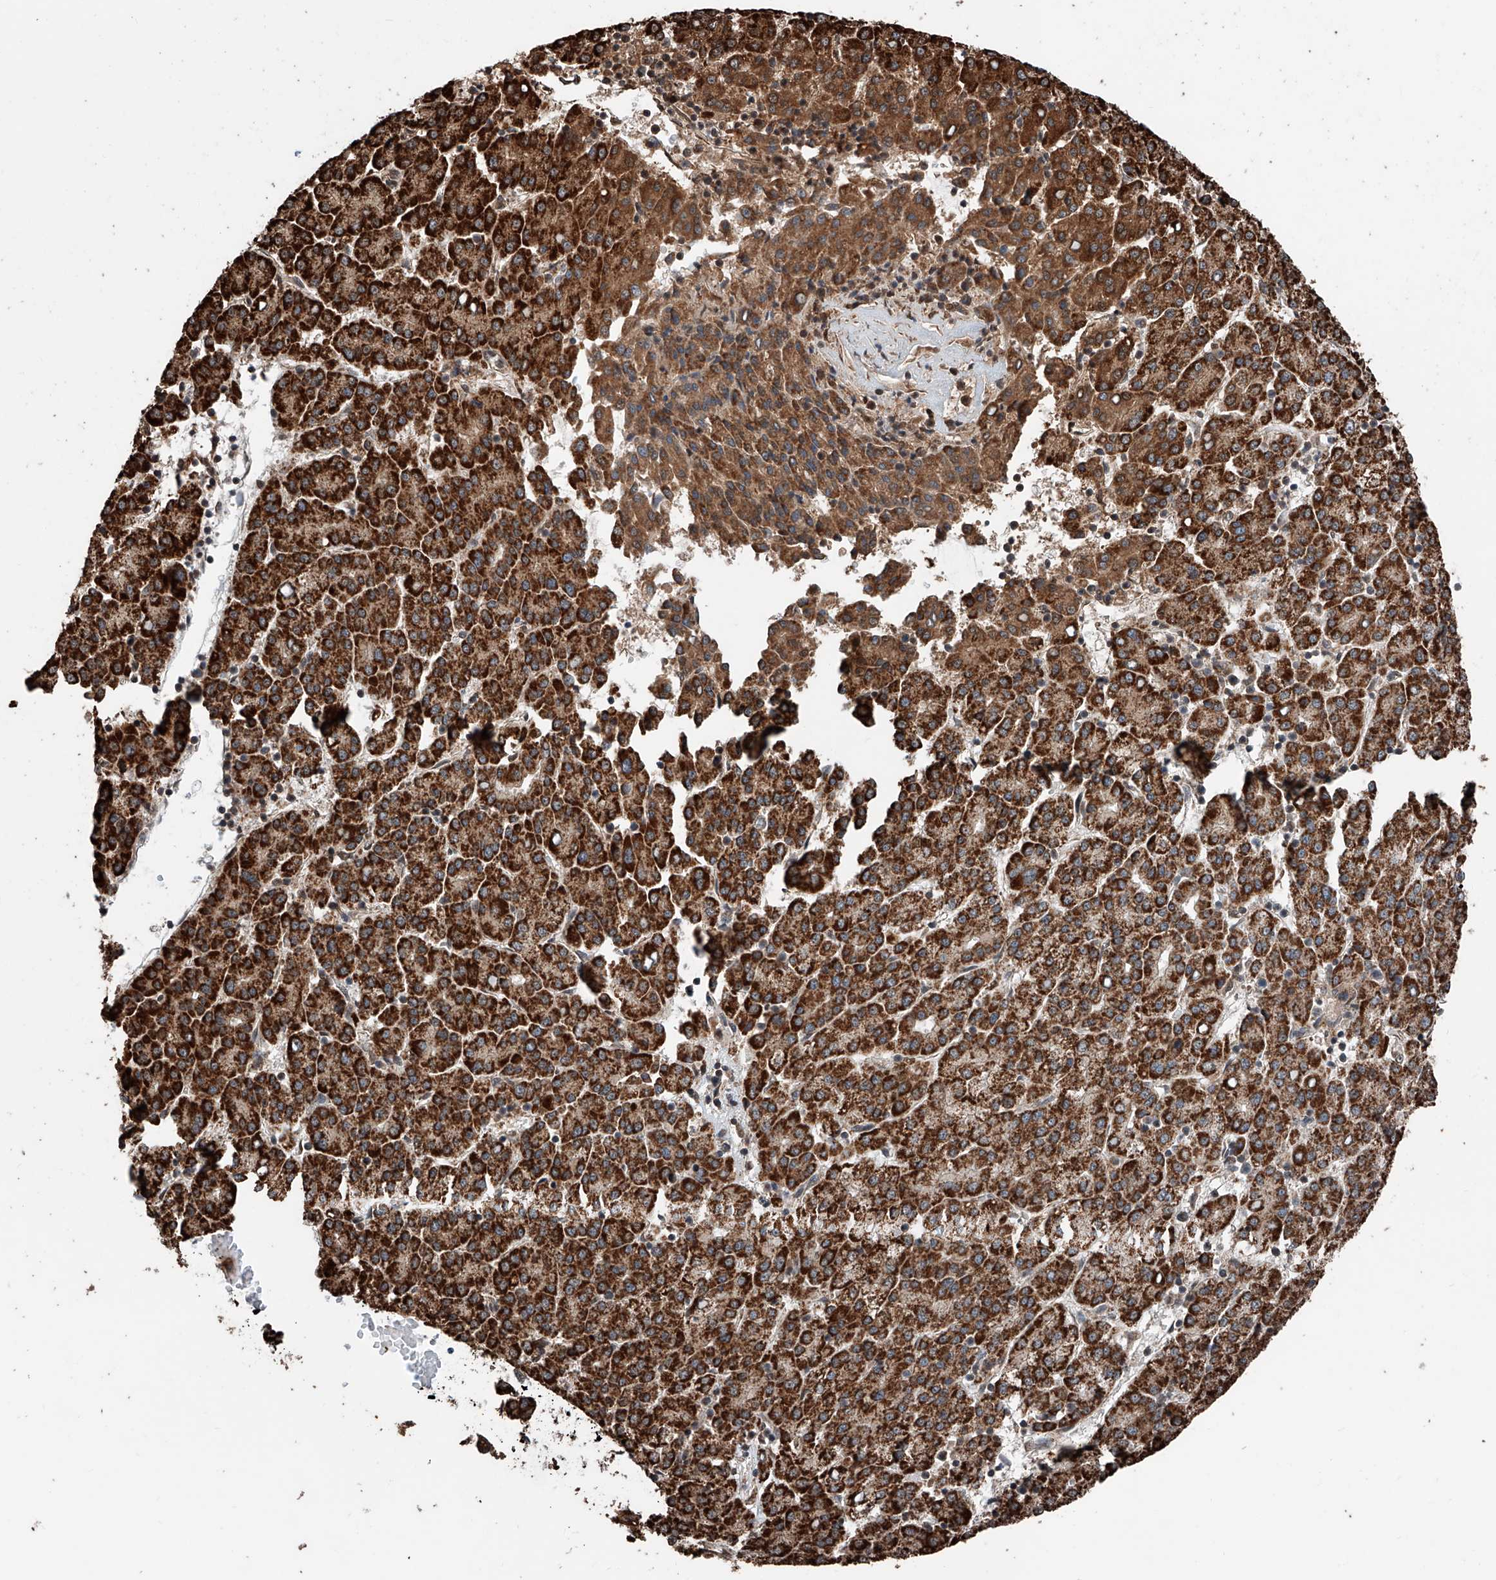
{"staining": {"intensity": "strong", "quantity": ">75%", "location": "cytoplasmic/membranous"}, "tissue": "liver cancer", "cell_type": "Tumor cells", "image_type": "cancer", "snomed": [{"axis": "morphology", "description": "Carcinoma, Hepatocellular, NOS"}, {"axis": "topography", "description": "Liver"}], "caption": "Protein expression by immunohistochemistry reveals strong cytoplasmic/membranous positivity in approximately >75% of tumor cells in liver cancer (hepatocellular carcinoma). The staining was performed using DAB (3,3'-diaminobenzidine), with brown indicating positive protein expression. Nuclei are stained blue with hematoxylin.", "gene": "ZNF445", "patient": {"sex": "female", "age": 58}}